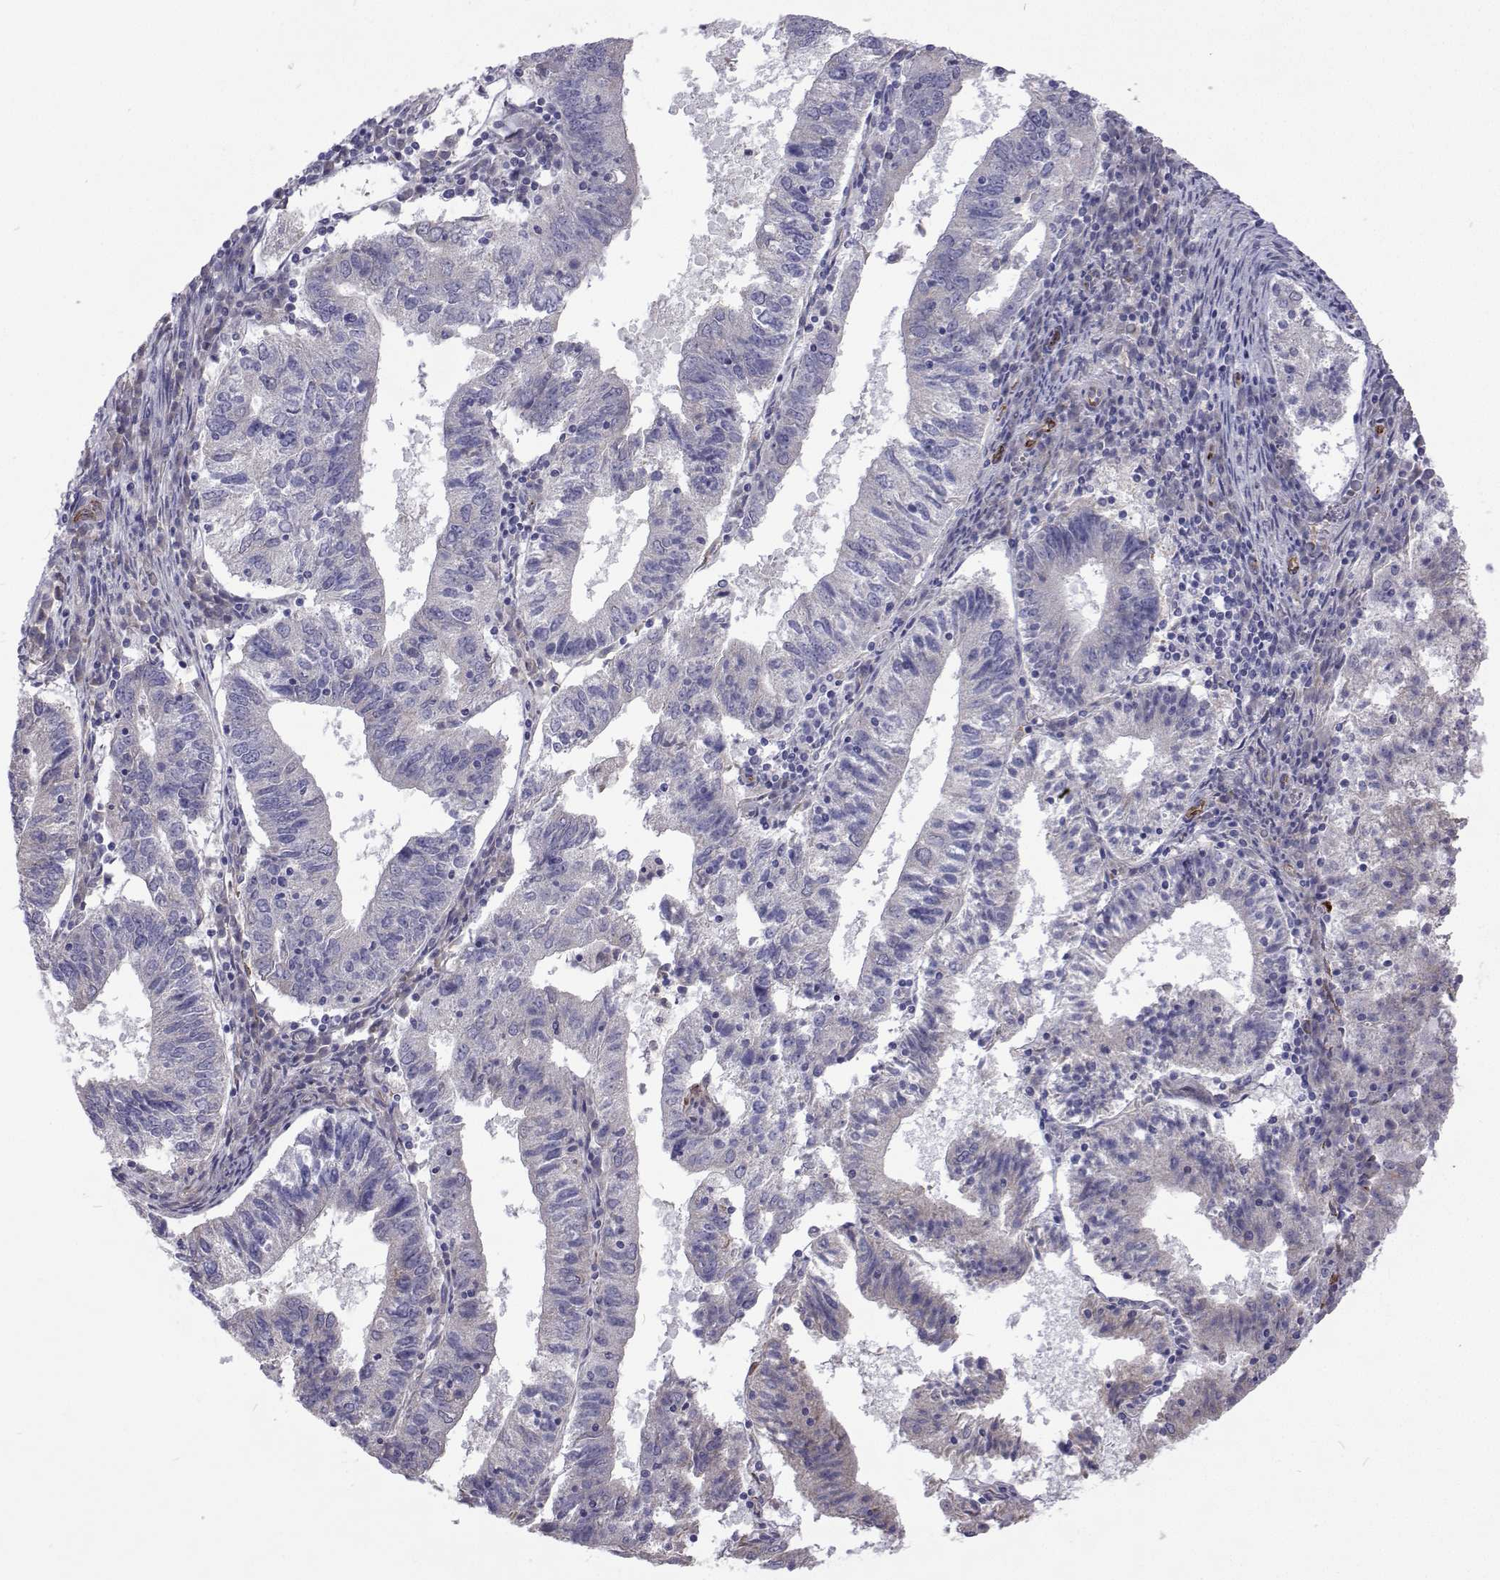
{"staining": {"intensity": "negative", "quantity": "none", "location": "none"}, "tissue": "endometrial cancer", "cell_type": "Tumor cells", "image_type": "cancer", "snomed": [{"axis": "morphology", "description": "Adenocarcinoma, NOS"}, {"axis": "topography", "description": "Endometrium"}], "caption": "Tumor cells show no significant protein staining in endometrial cancer (adenocarcinoma).", "gene": "NPR3", "patient": {"sex": "female", "age": 82}}